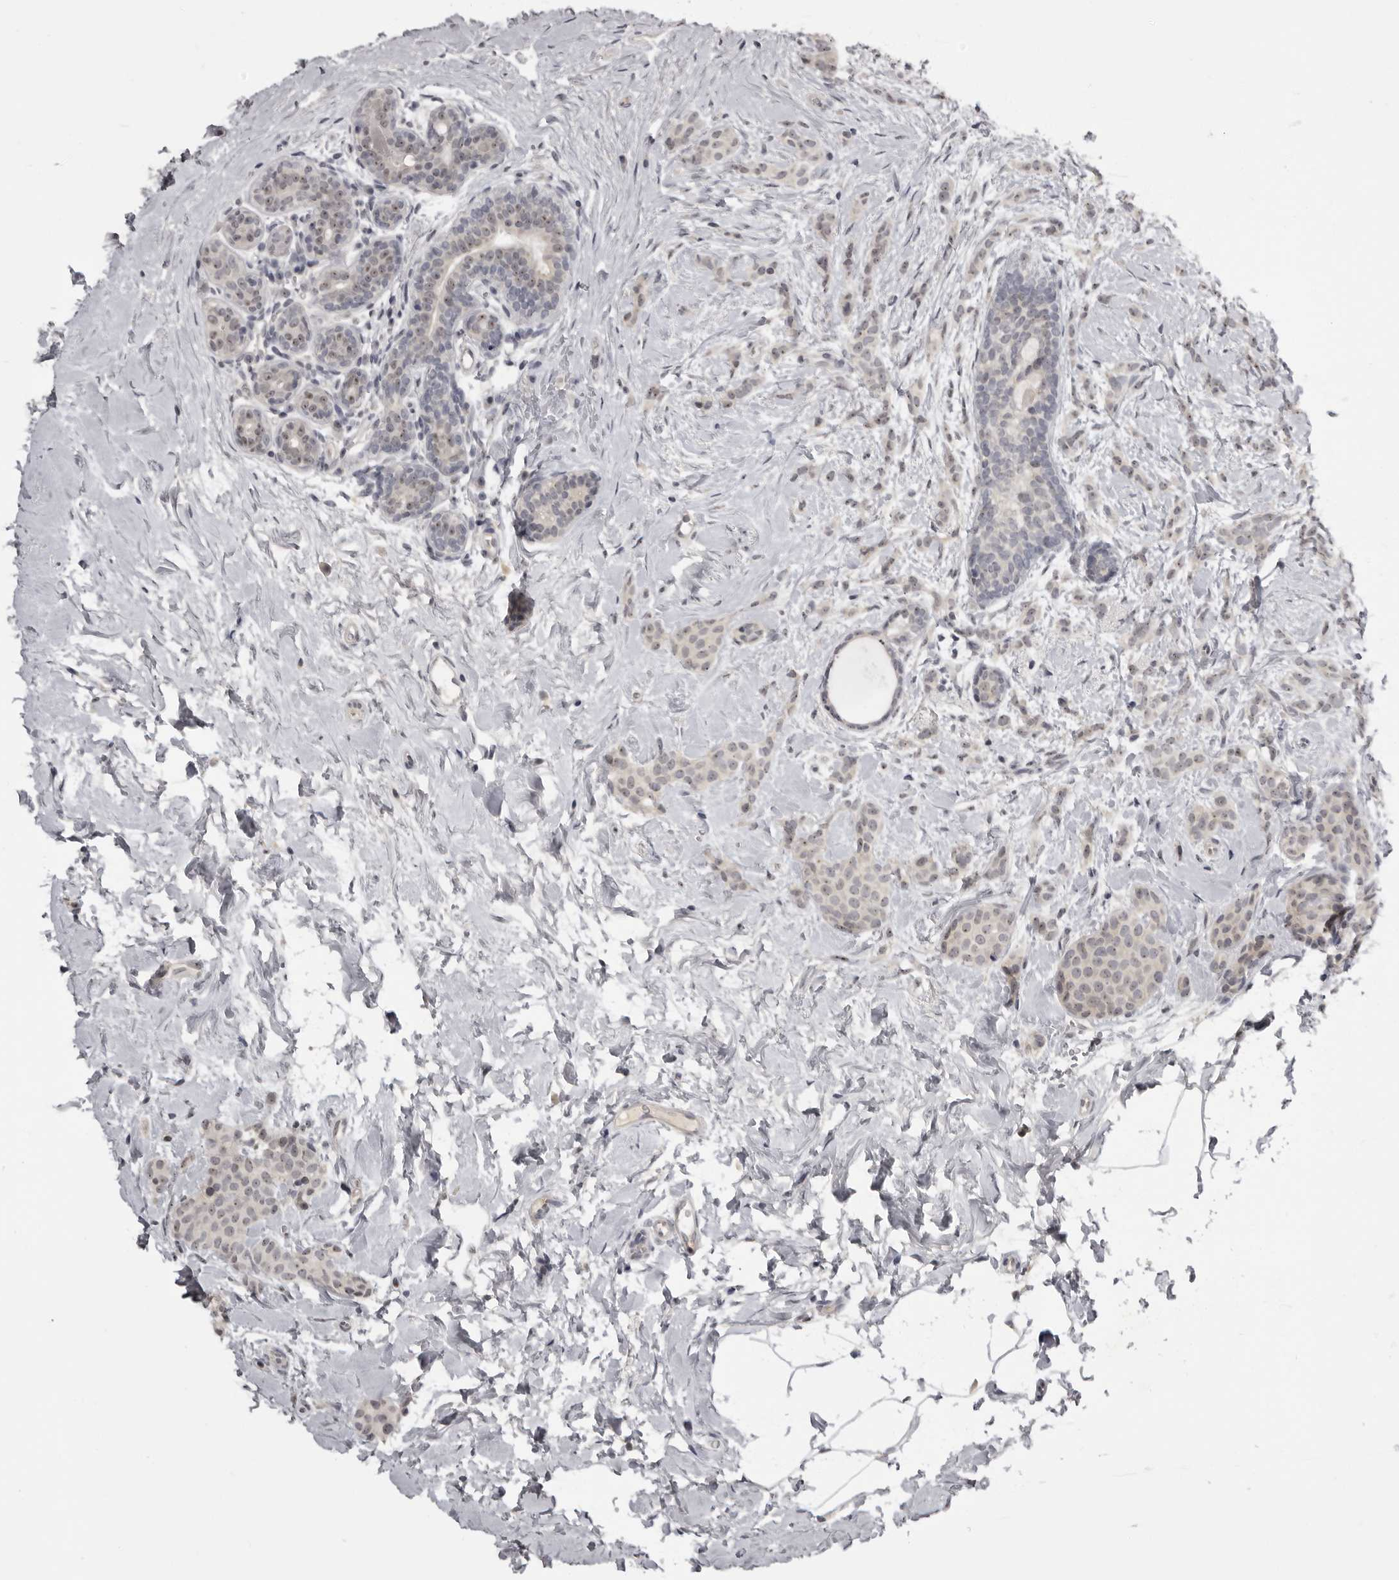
{"staining": {"intensity": "weak", "quantity": "25%-75%", "location": "nuclear"}, "tissue": "breast cancer", "cell_type": "Tumor cells", "image_type": "cancer", "snomed": [{"axis": "morphology", "description": "Lobular carcinoma, in situ"}, {"axis": "morphology", "description": "Lobular carcinoma"}, {"axis": "topography", "description": "Breast"}], "caption": "Protein staining exhibits weak nuclear expression in about 25%-75% of tumor cells in breast cancer.", "gene": "MRTO4", "patient": {"sex": "female", "age": 41}}